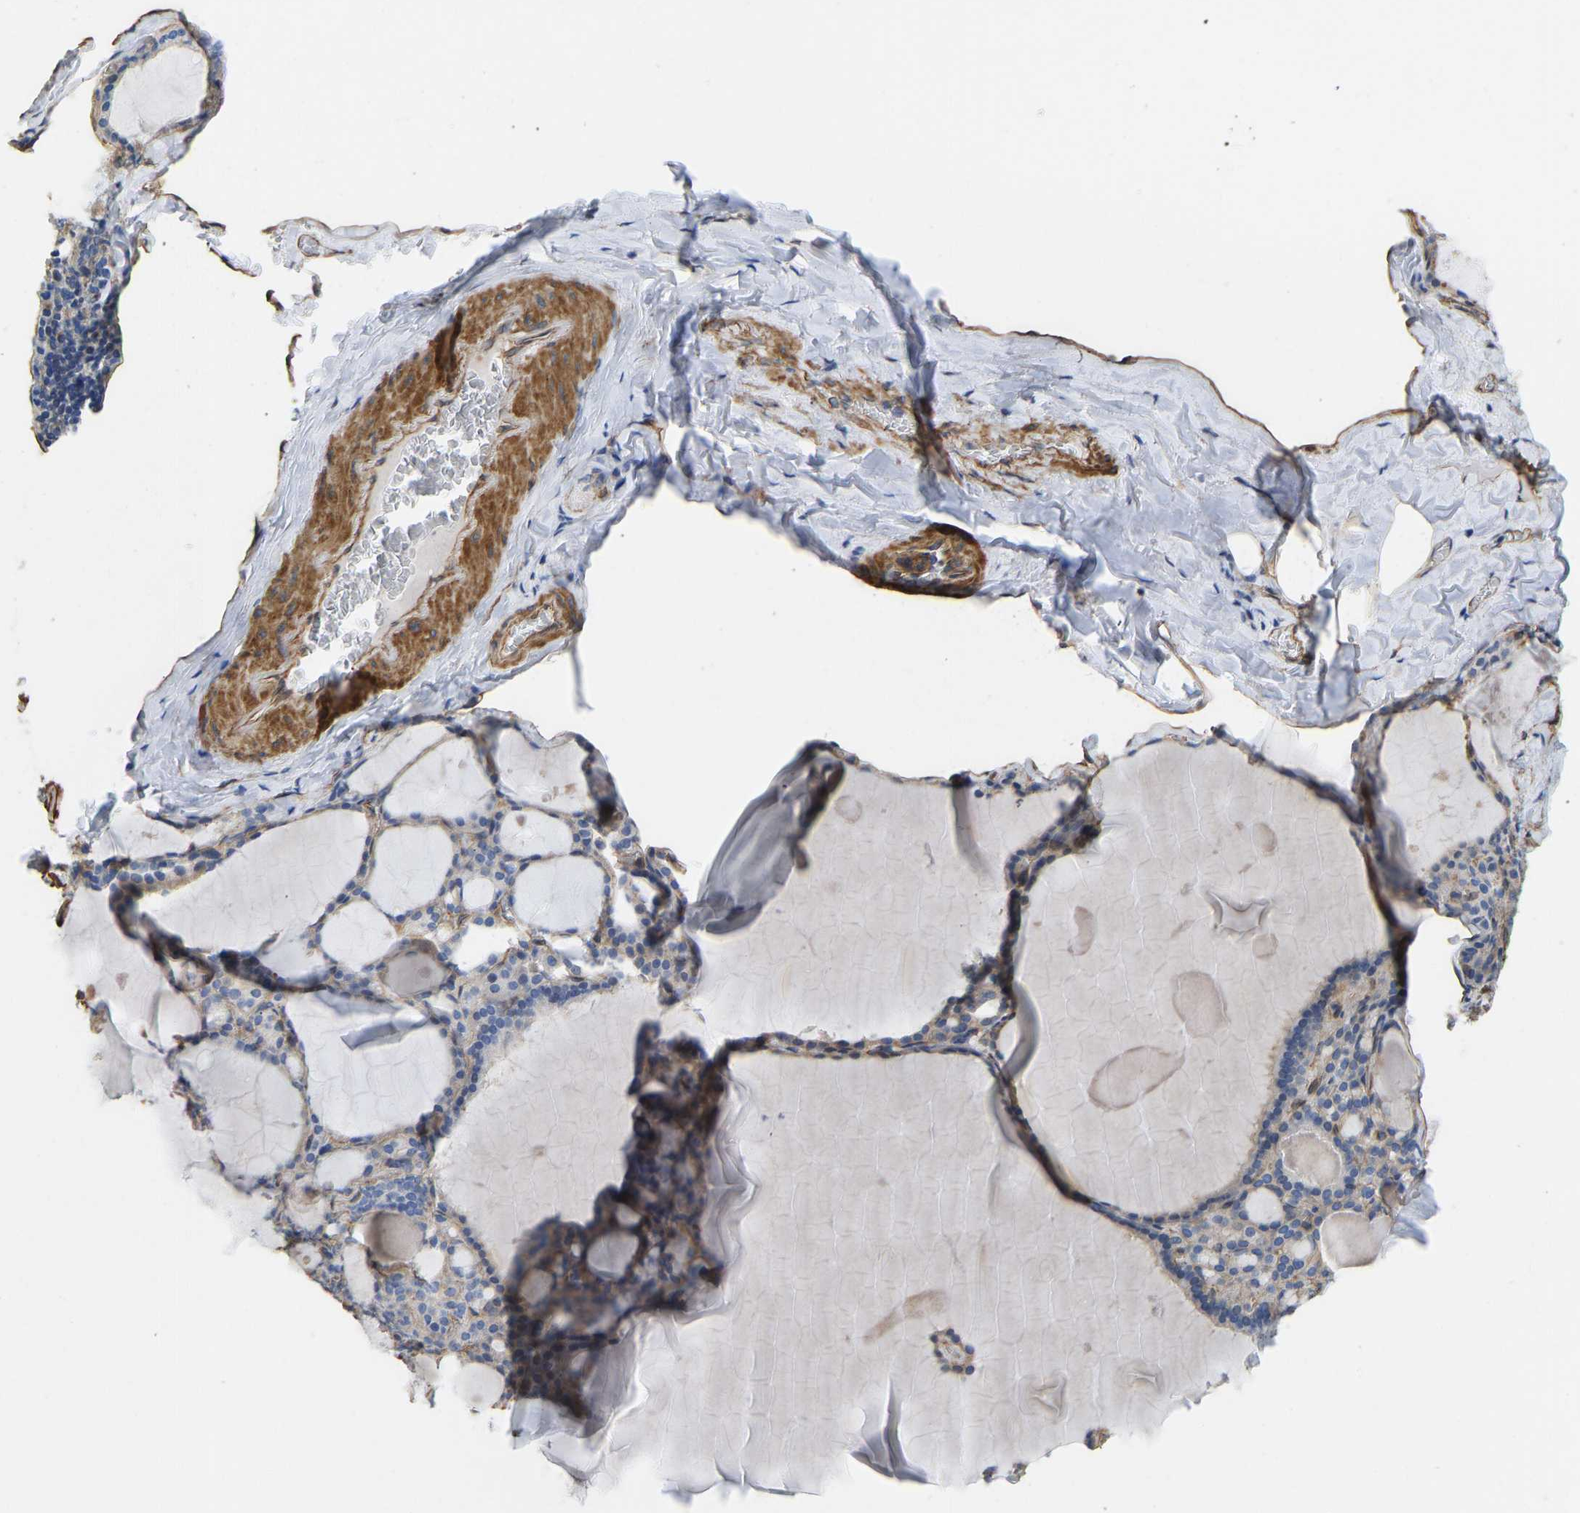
{"staining": {"intensity": "weak", "quantity": "25%-75%", "location": "cytoplasmic/membranous"}, "tissue": "thyroid gland", "cell_type": "Glandular cells", "image_type": "normal", "snomed": [{"axis": "morphology", "description": "Normal tissue, NOS"}, {"axis": "topography", "description": "Thyroid gland"}], "caption": "Brown immunohistochemical staining in unremarkable human thyroid gland exhibits weak cytoplasmic/membranous expression in about 25%-75% of glandular cells. The staining is performed using DAB brown chromogen to label protein expression. The nuclei are counter-stained blue using hematoxylin.", "gene": "ELMO2", "patient": {"sex": "male", "age": 56}}